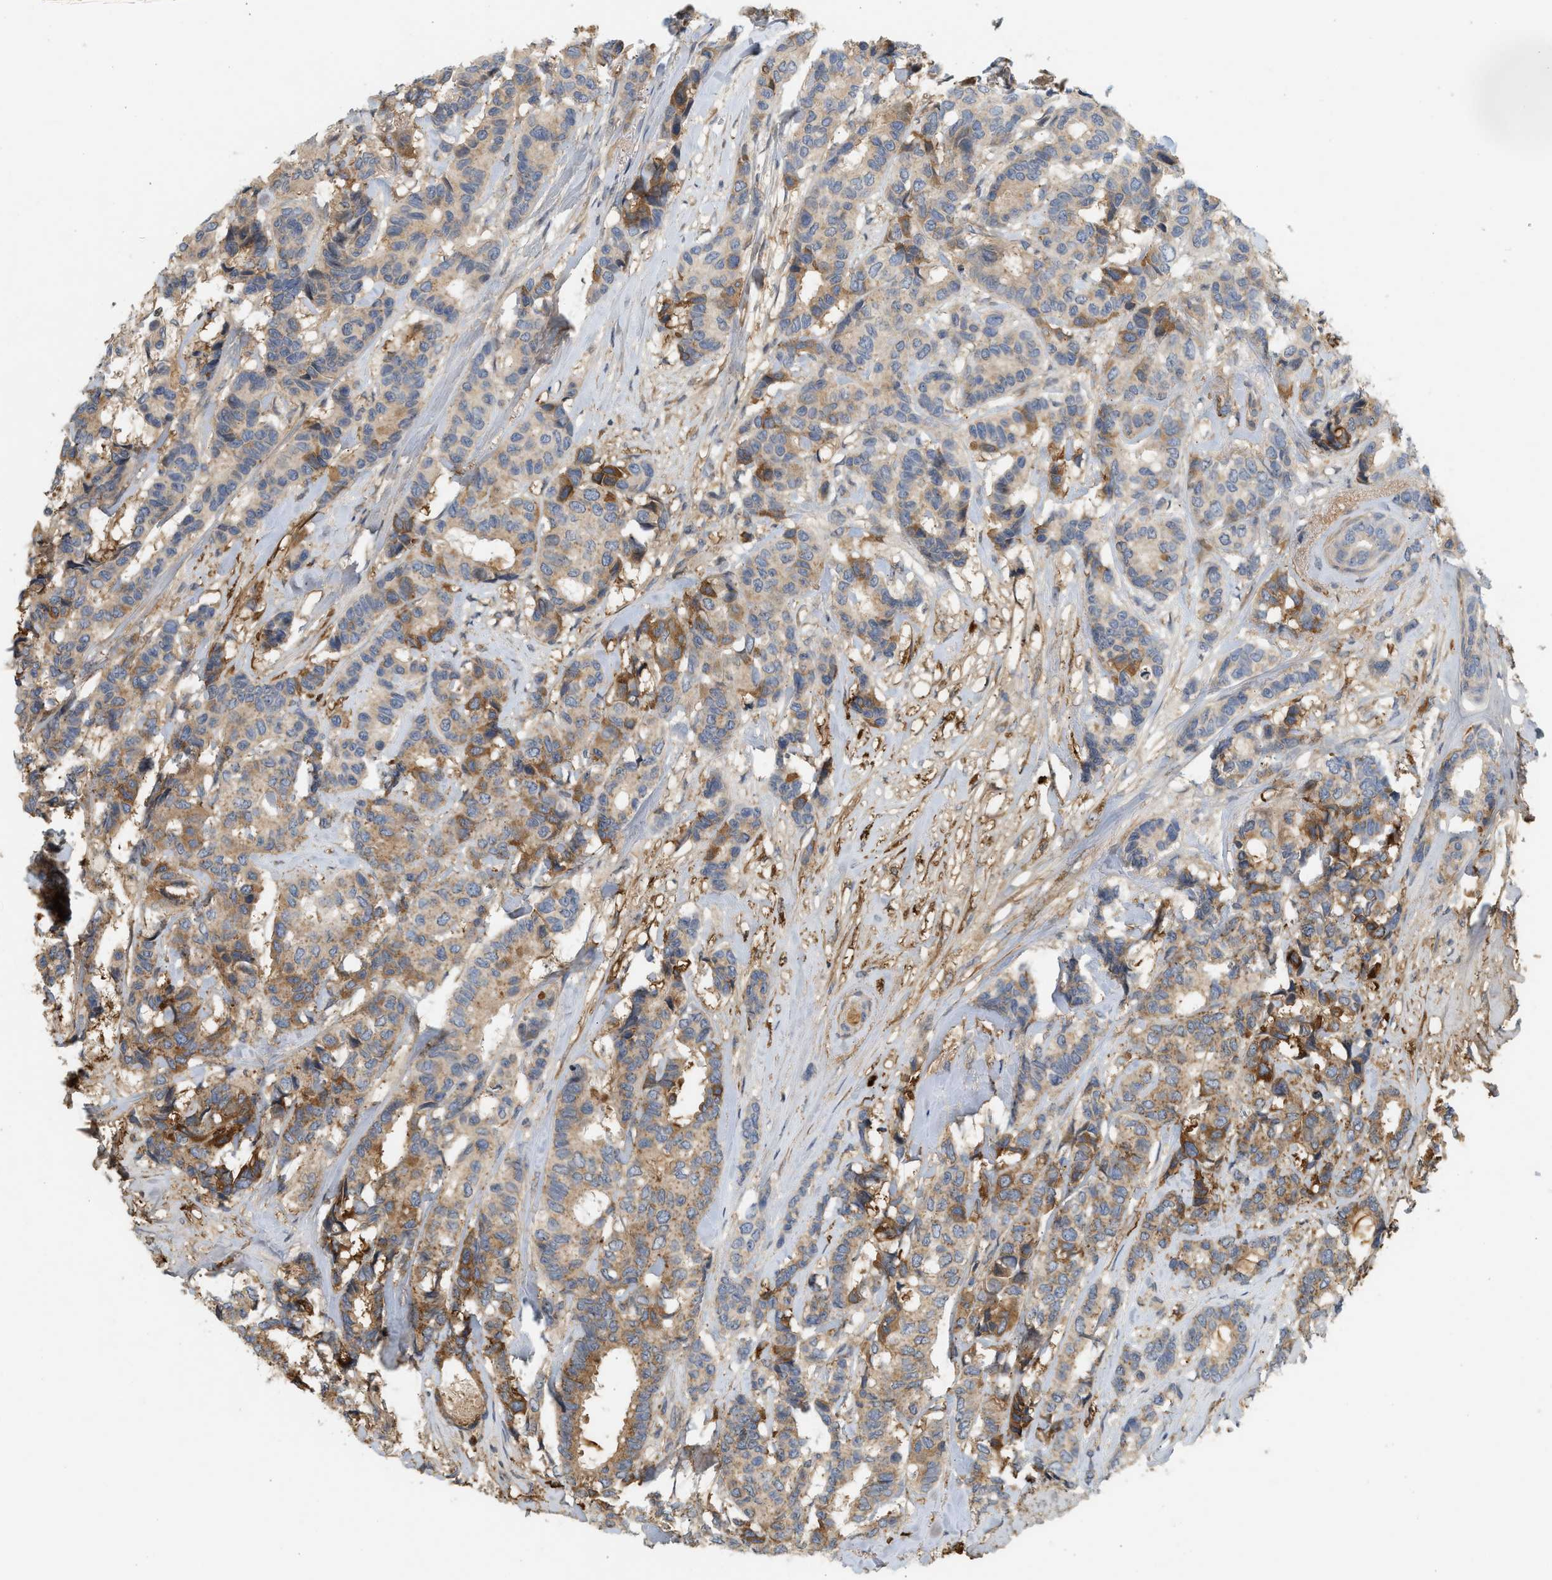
{"staining": {"intensity": "moderate", "quantity": "25%-75%", "location": "cytoplasmic/membranous"}, "tissue": "breast cancer", "cell_type": "Tumor cells", "image_type": "cancer", "snomed": [{"axis": "morphology", "description": "Duct carcinoma"}, {"axis": "topography", "description": "Breast"}], "caption": "About 25%-75% of tumor cells in invasive ductal carcinoma (breast) display moderate cytoplasmic/membranous protein expression as visualized by brown immunohistochemical staining.", "gene": "F8", "patient": {"sex": "female", "age": 87}}